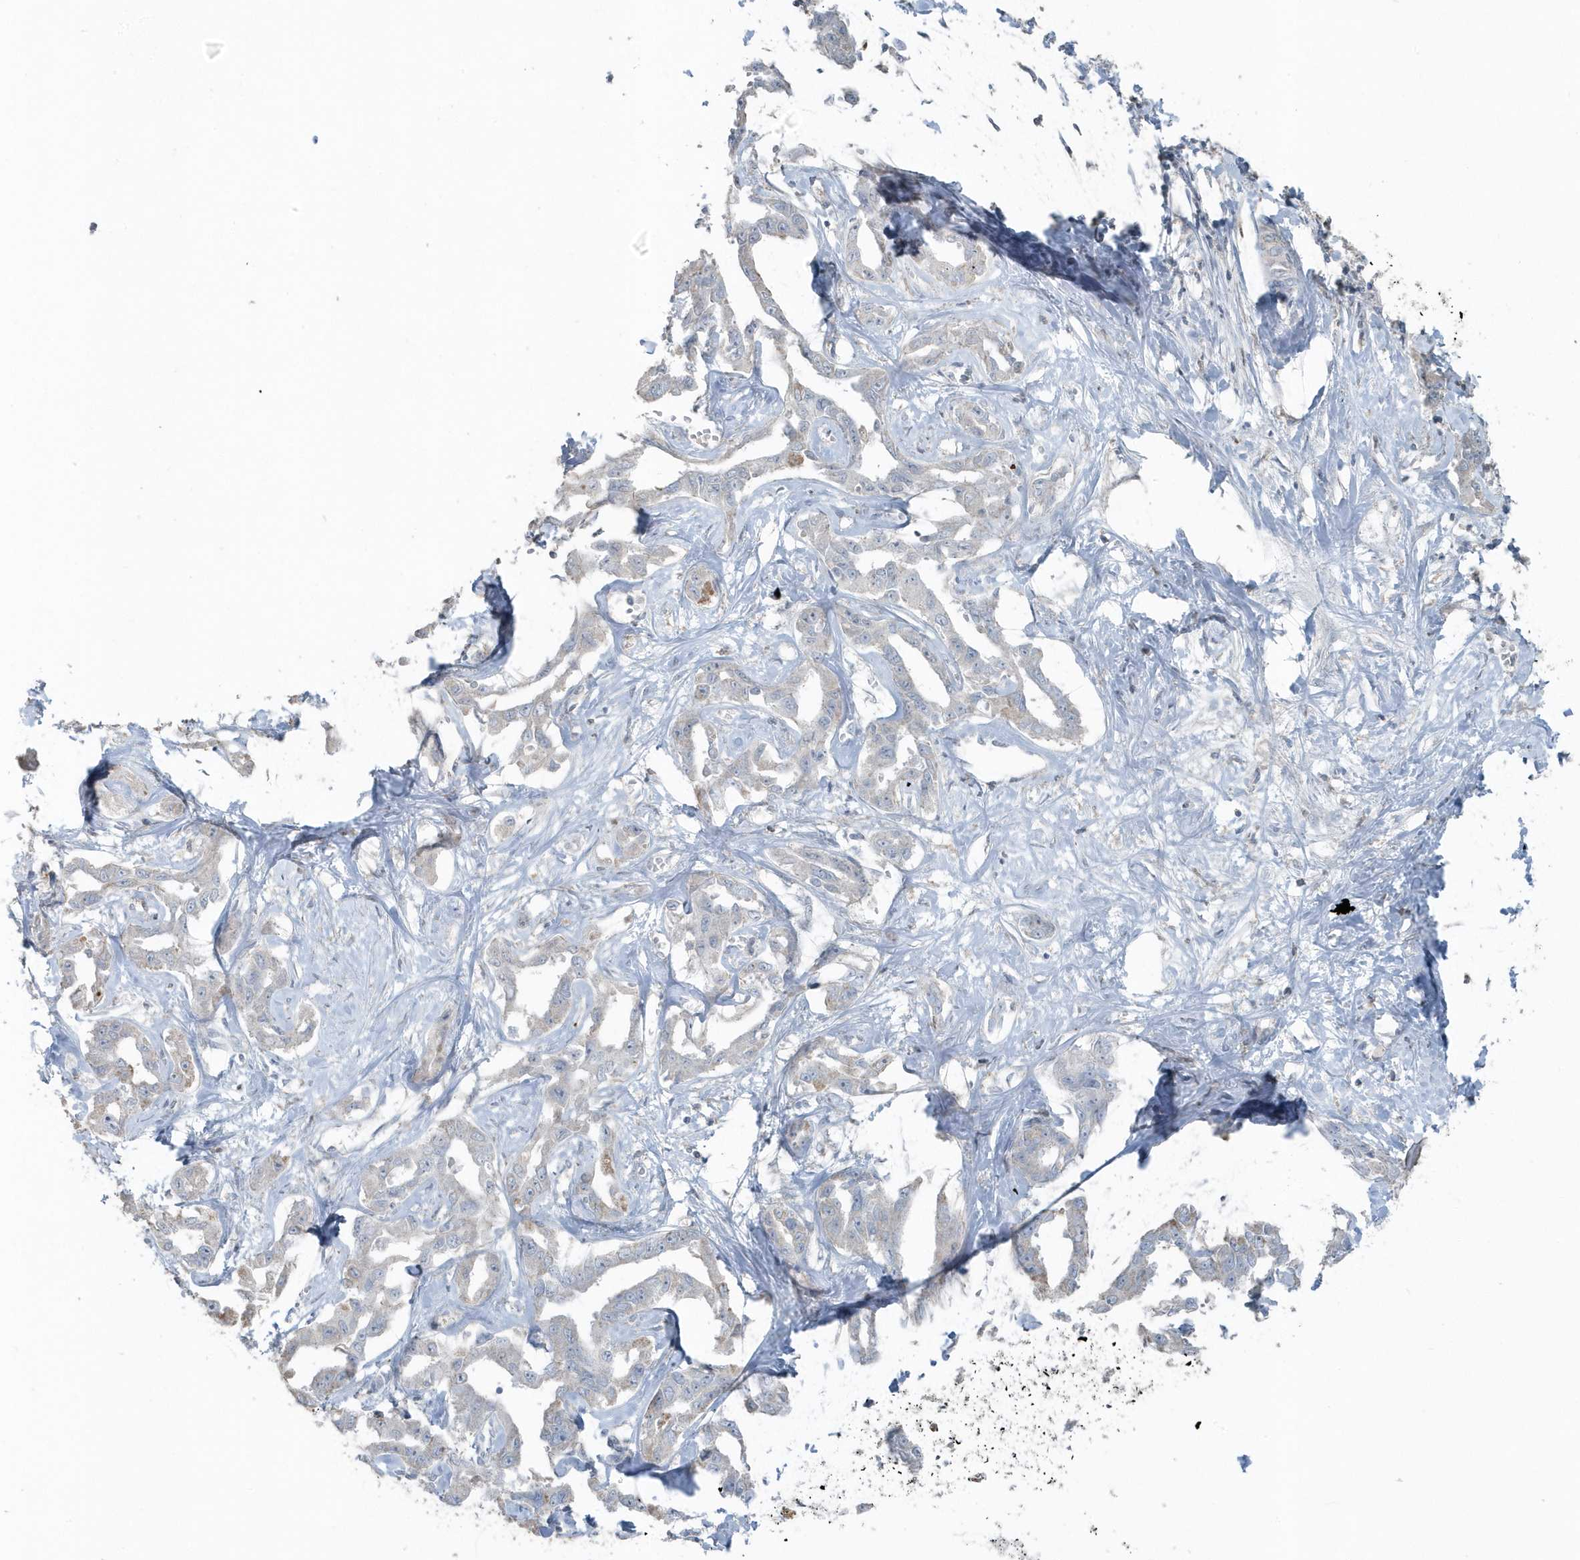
{"staining": {"intensity": "weak", "quantity": "<25%", "location": "cytoplasmic/membranous"}, "tissue": "liver cancer", "cell_type": "Tumor cells", "image_type": "cancer", "snomed": [{"axis": "morphology", "description": "Cholangiocarcinoma"}, {"axis": "topography", "description": "Liver"}], "caption": "This is a photomicrograph of immunohistochemistry (IHC) staining of cholangiocarcinoma (liver), which shows no expression in tumor cells.", "gene": "ACTC1", "patient": {"sex": "male", "age": 59}}